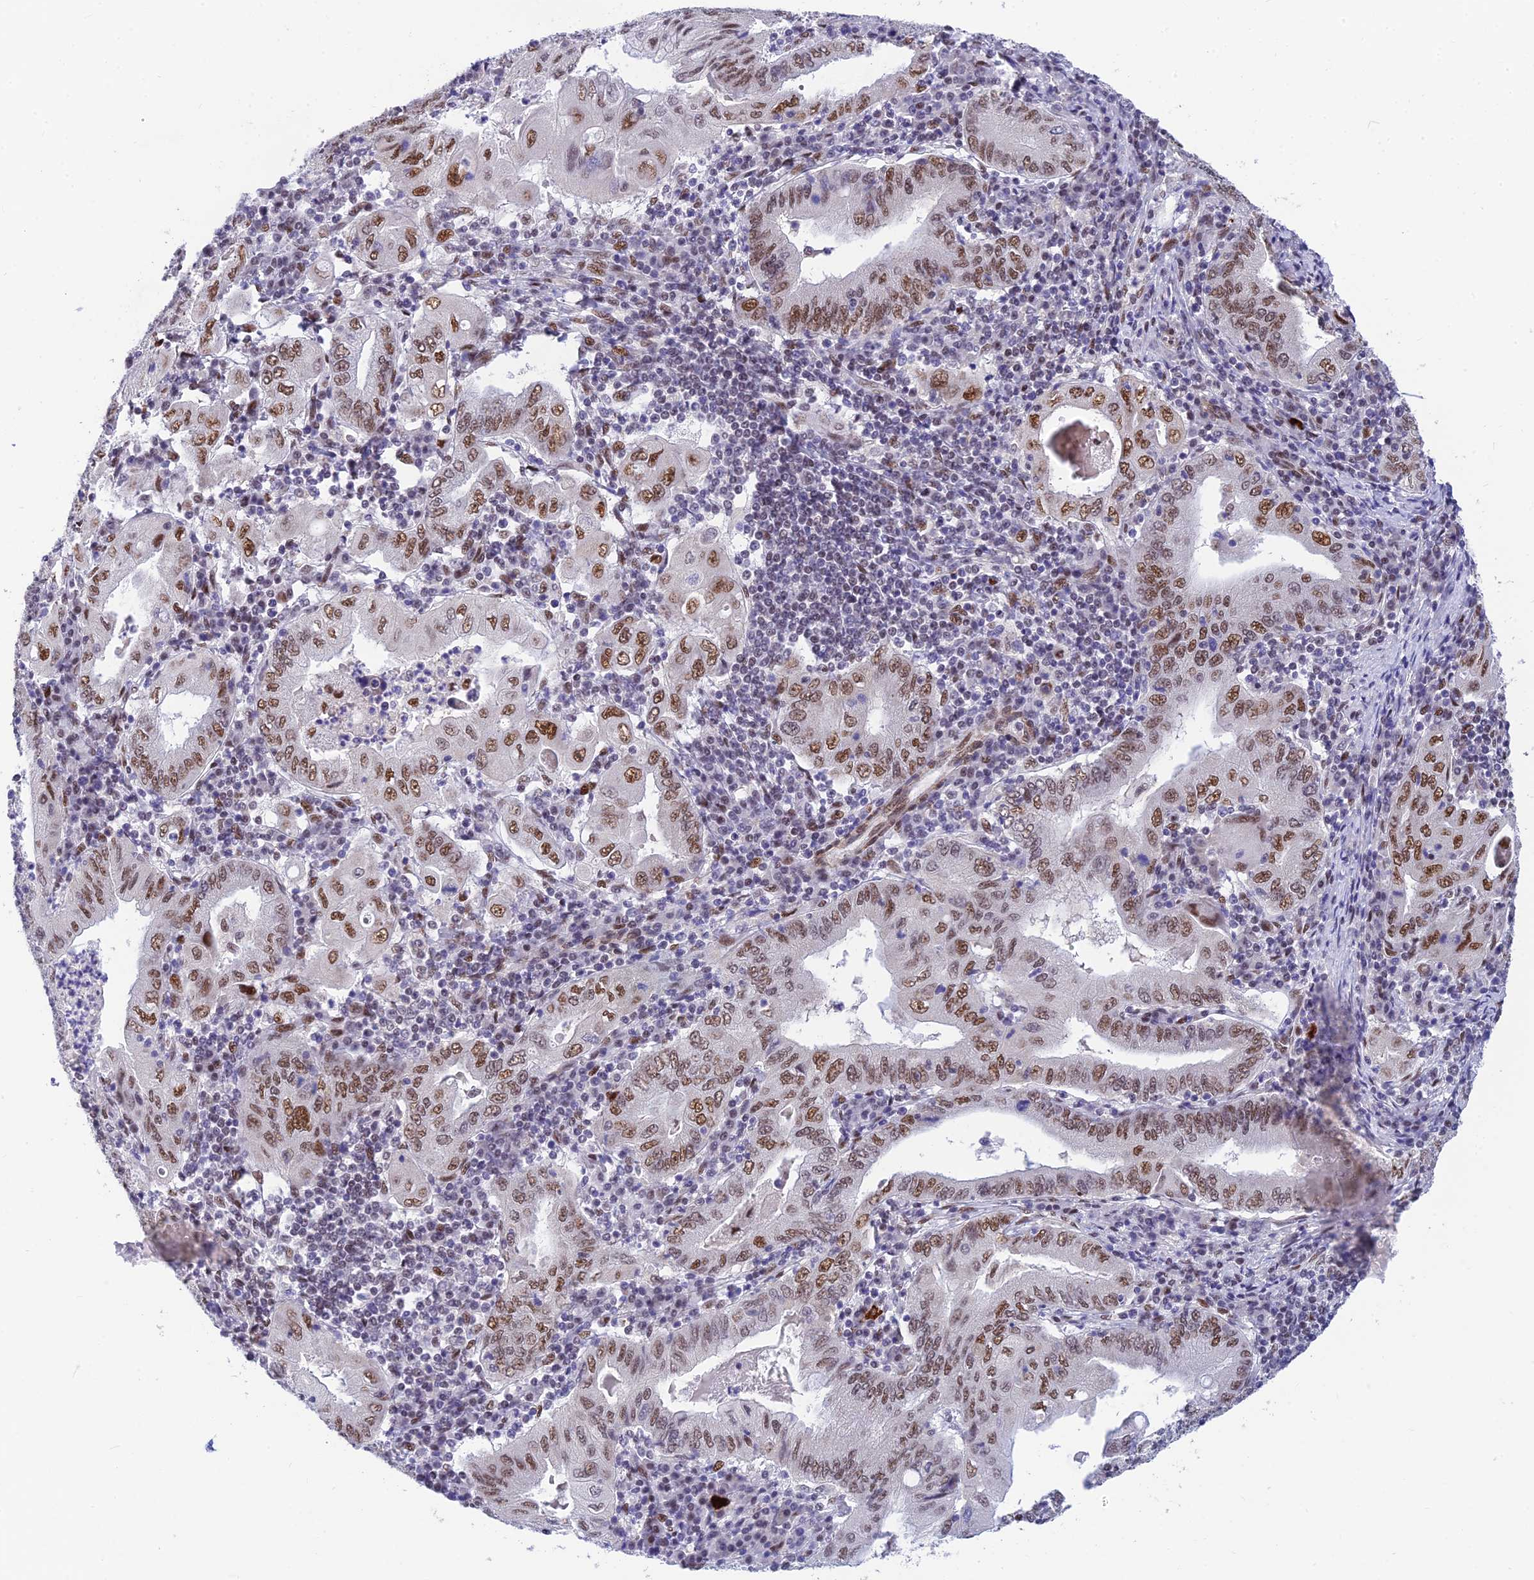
{"staining": {"intensity": "moderate", "quantity": "25%-75%", "location": "nuclear"}, "tissue": "stomach cancer", "cell_type": "Tumor cells", "image_type": "cancer", "snomed": [{"axis": "morphology", "description": "Normal tissue, NOS"}, {"axis": "morphology", "description": "Adenocarcinoma, NOS"}, {"axis": "topography", "description": "Esophagus"}, {"axis": "topography", "description": "Stomach, upper"}, {"axis": "topography", "description": "Peripheral nerve tissue"}], "caption": "Stomach cancer (adenocarcinoma) was stained to show a protein in brown. There is medium levels of moderate nuclear staining in approximately 25%-75% of tumor cells.", "gene": "CLK4", "patient": {"sex": "male", "age": 62}}